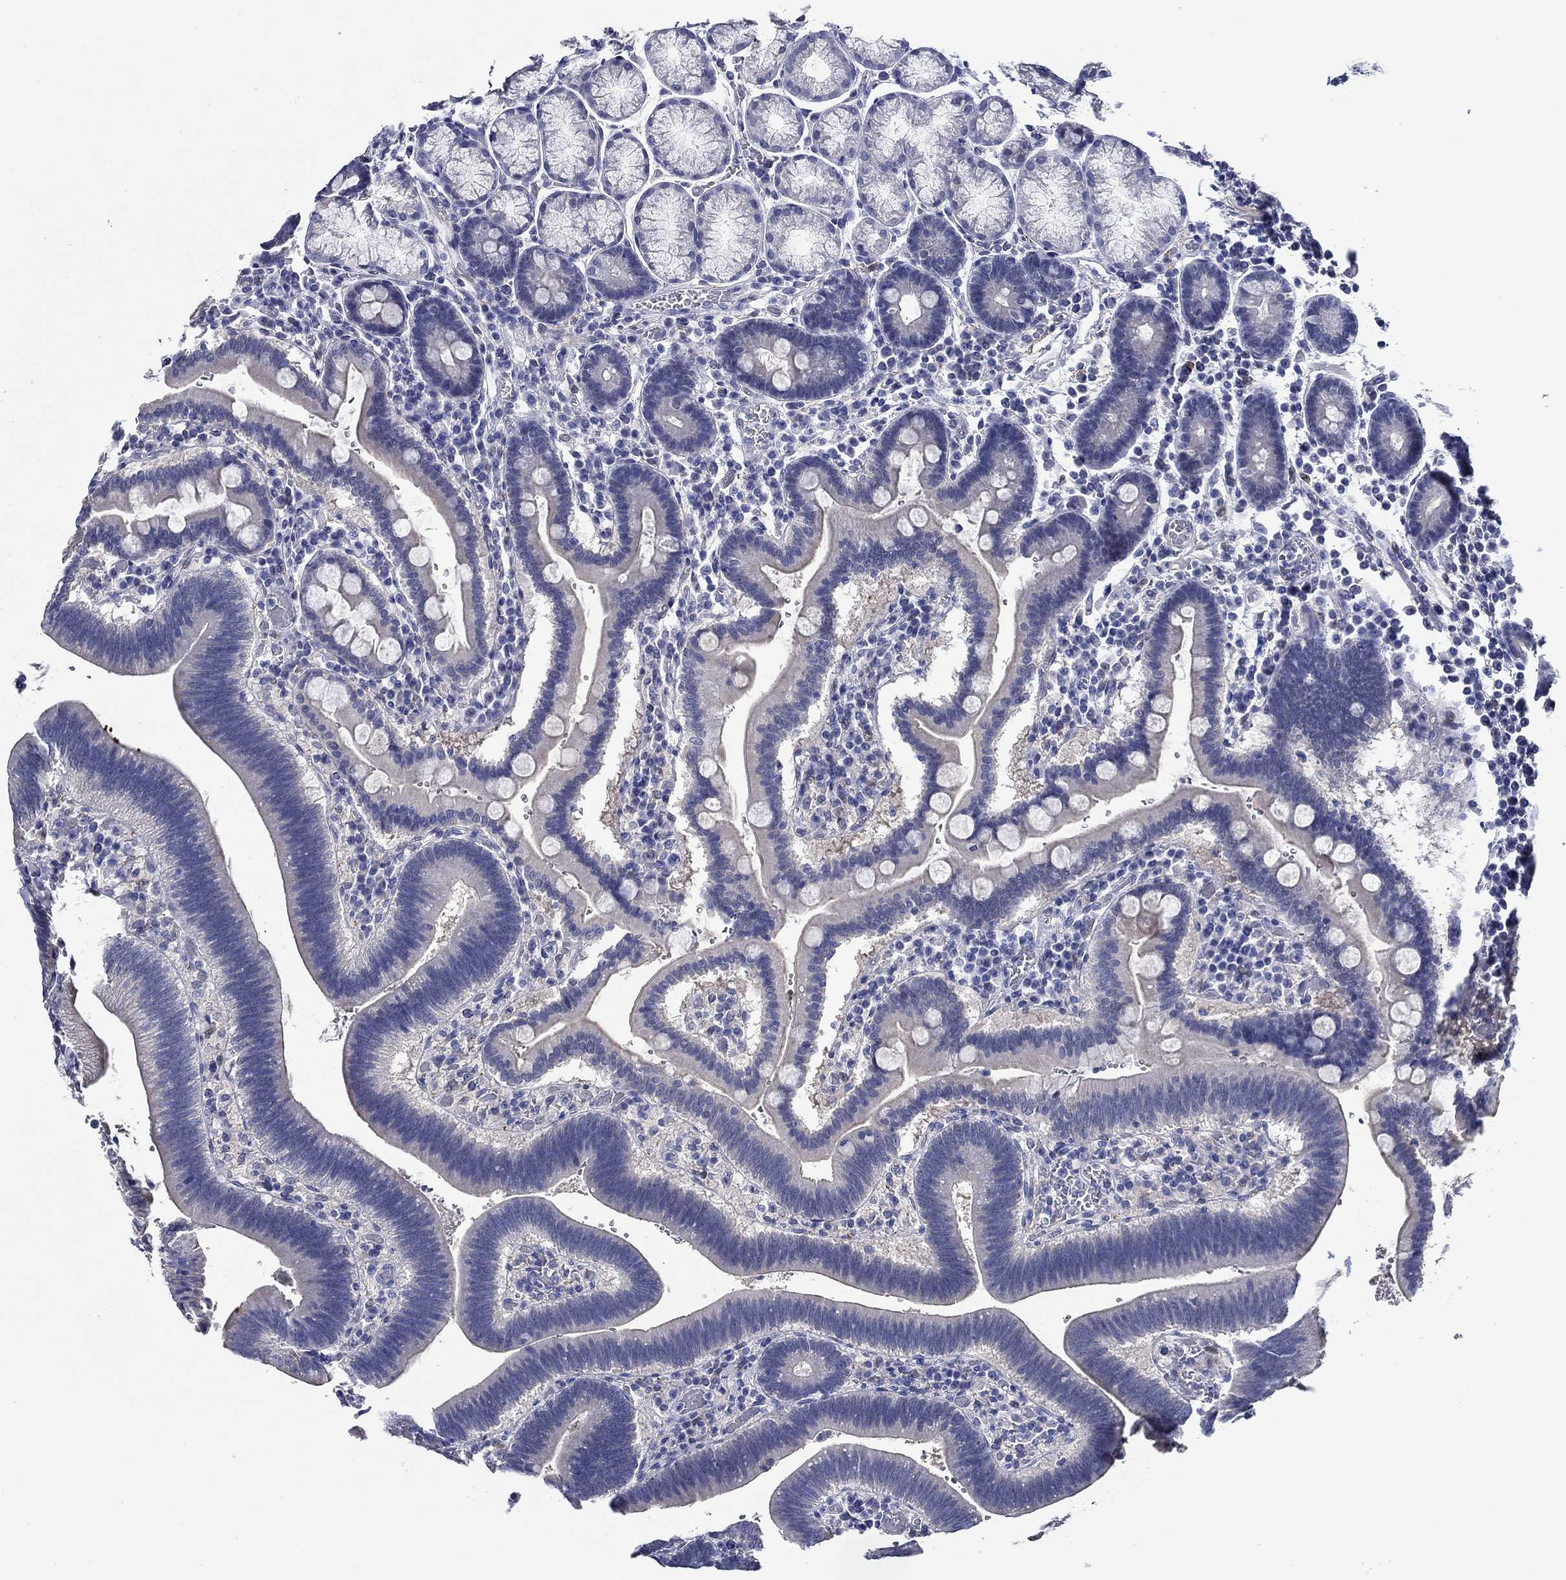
{"staining": {"intensity": "negative", "quantity": "none", "location": "none"}, "tissue": "duodenum", "cell_type": "Glandular cells", "image_type": "normal", "snomed": [{"axis": "morphology", "description": "Normal tissue, NOS"}, {"axis": "topography", "description": "Duodenum"}], "caption": "The immunohistochemistry (IHC) photomicrograph has no significant staining in glandular cells of duodenum. (DAB immunohistochemistry (IHC) visualized using brightfield microscopy, high magnification).", "gene": "MC2R", "patient": {"sex": "female", "age": 62}}